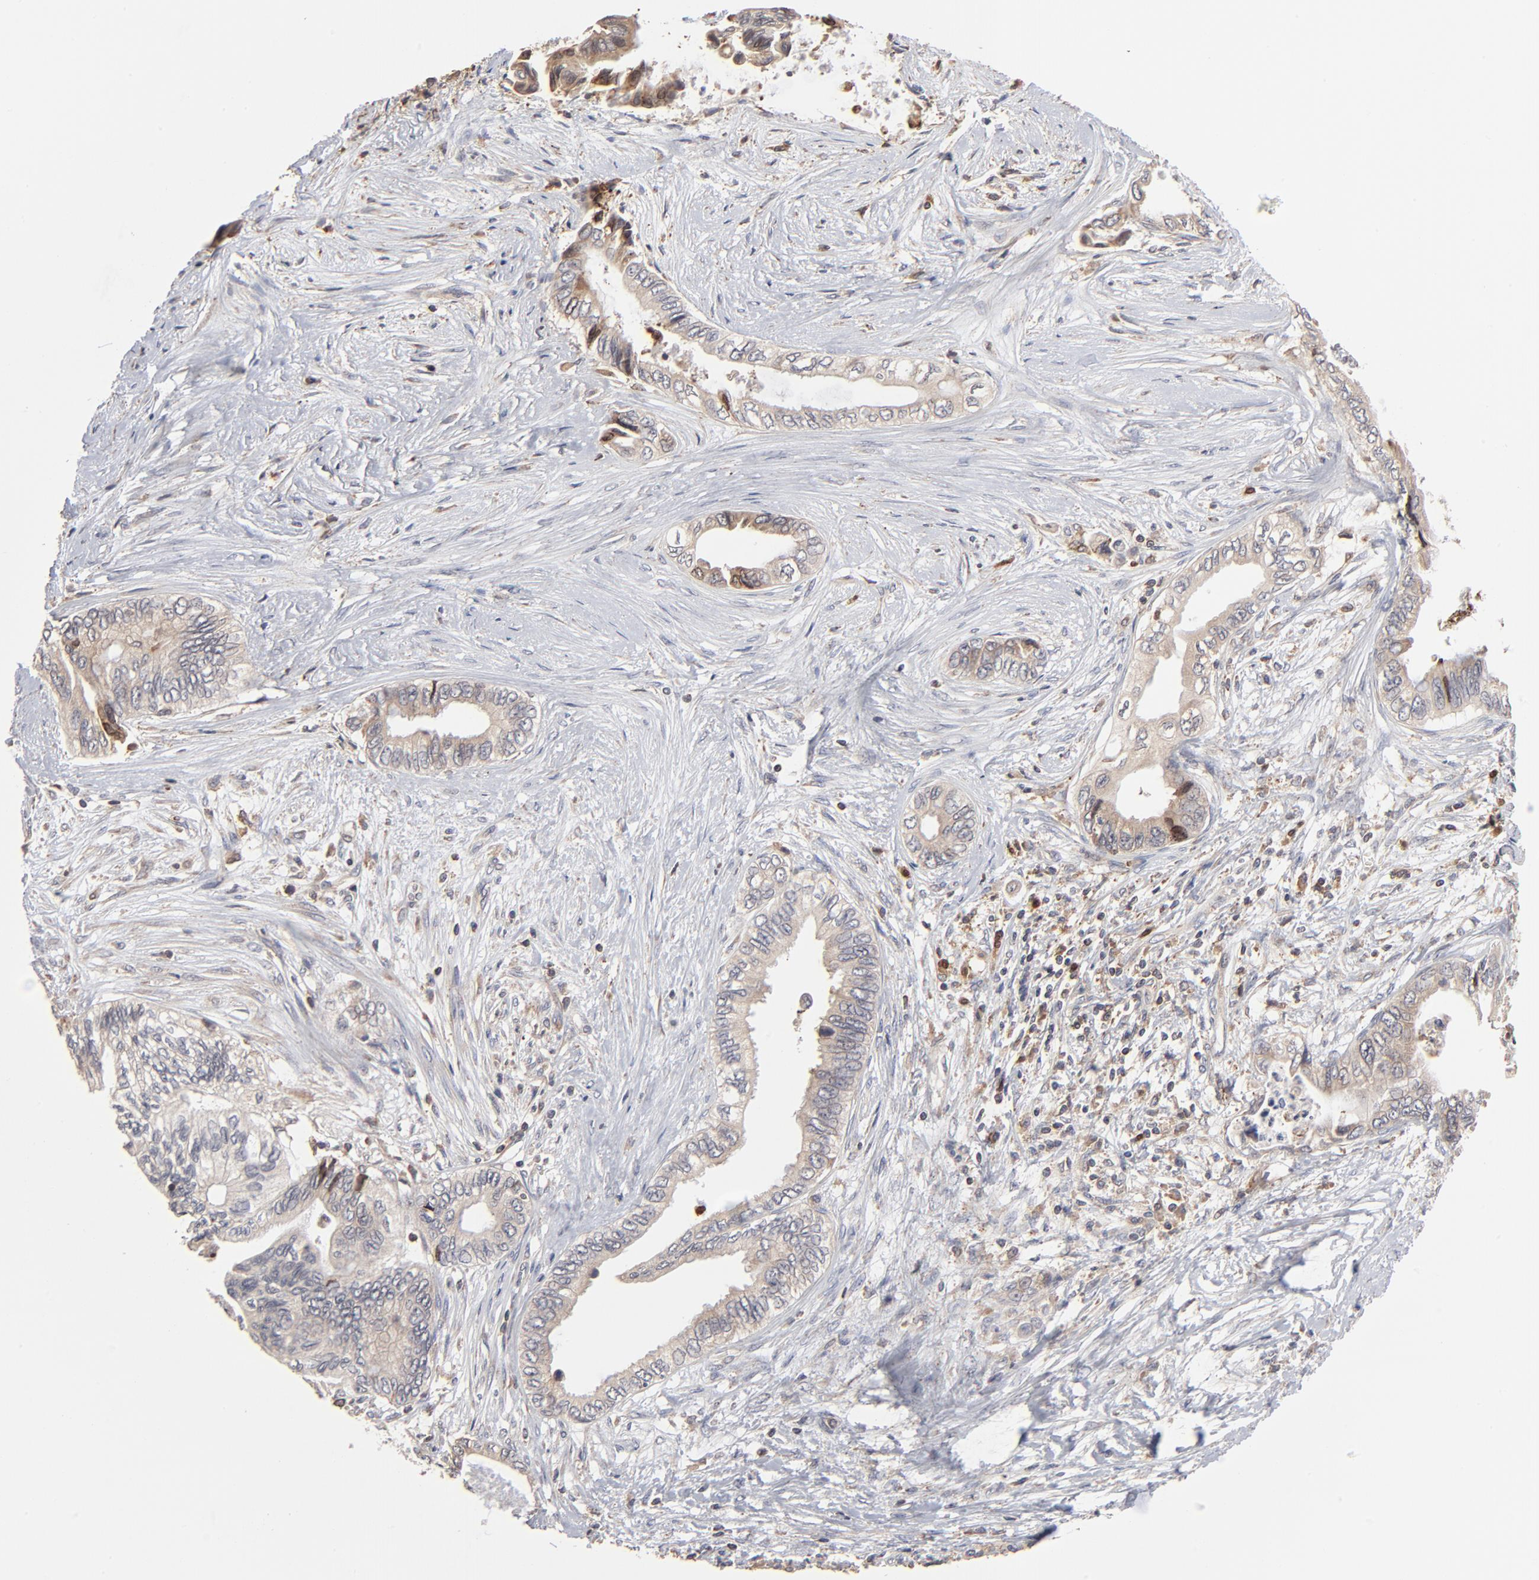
{"staining": {"intensity": "weak", "quantity": "<25%", "location": "cytoplasmic/membranous"}, "tissue": "pancreatic cancer", "cell_type": "Tumor cells", "image_type": "cancer", "snomed": [{"axis": "morphology", "description": "Adenocarcinoma, NOS"}, {"axis": "topography", "description": "Pancreas"}], "caption": "This is an IHC photomicrograph of human pancreatic cancer (adenocarcinoma). There is no expression in tumor cells.", "gene": "RNF213", "patient": {"sex": "female", "age": 66}}